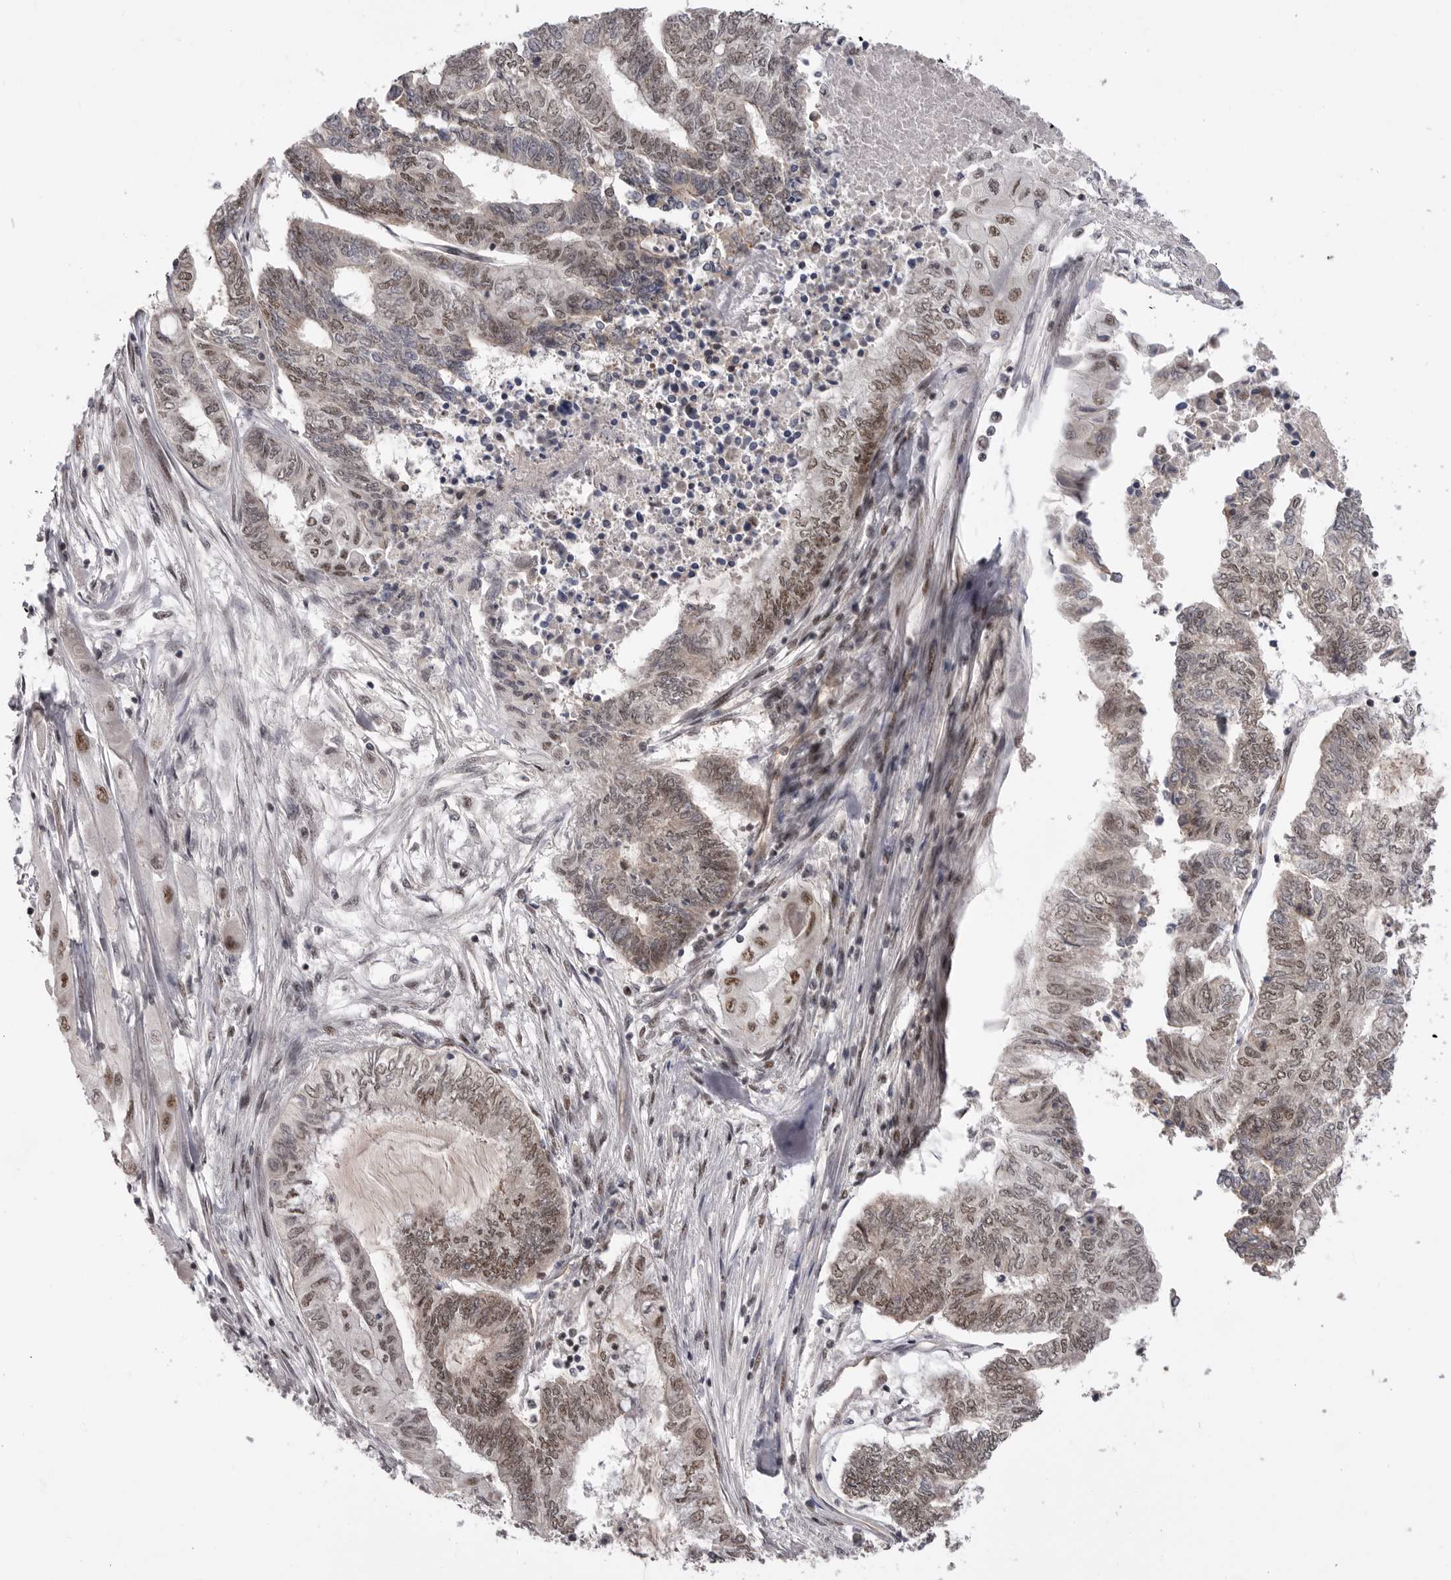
{"staining": {"intensity": "moderate", "quantity": ">75%", "location": "nuclear"}, "tissue": "endometrial cancer", "cell_type": "Tumor cells", "image_type": "cancer", "snomed": [{"axis": "morphology", "description": "Adenocarcinoma, NOS"}, {"axis": "topography", "description": "Uterus"}, {"axis": "topography", "description": "Endometrium"}], "caption": "High-magnification brightfield microscopy of endometrial cancer (adenocarcinoma) stained with DAB (brown) and counterstained with hematoxylin (blue). tumor cells exhibit moderate nuclear staining is seen in approximately>75% of cells.", "gene": "PPP1R8", "patient": {"sex": "female", "age": 70}}